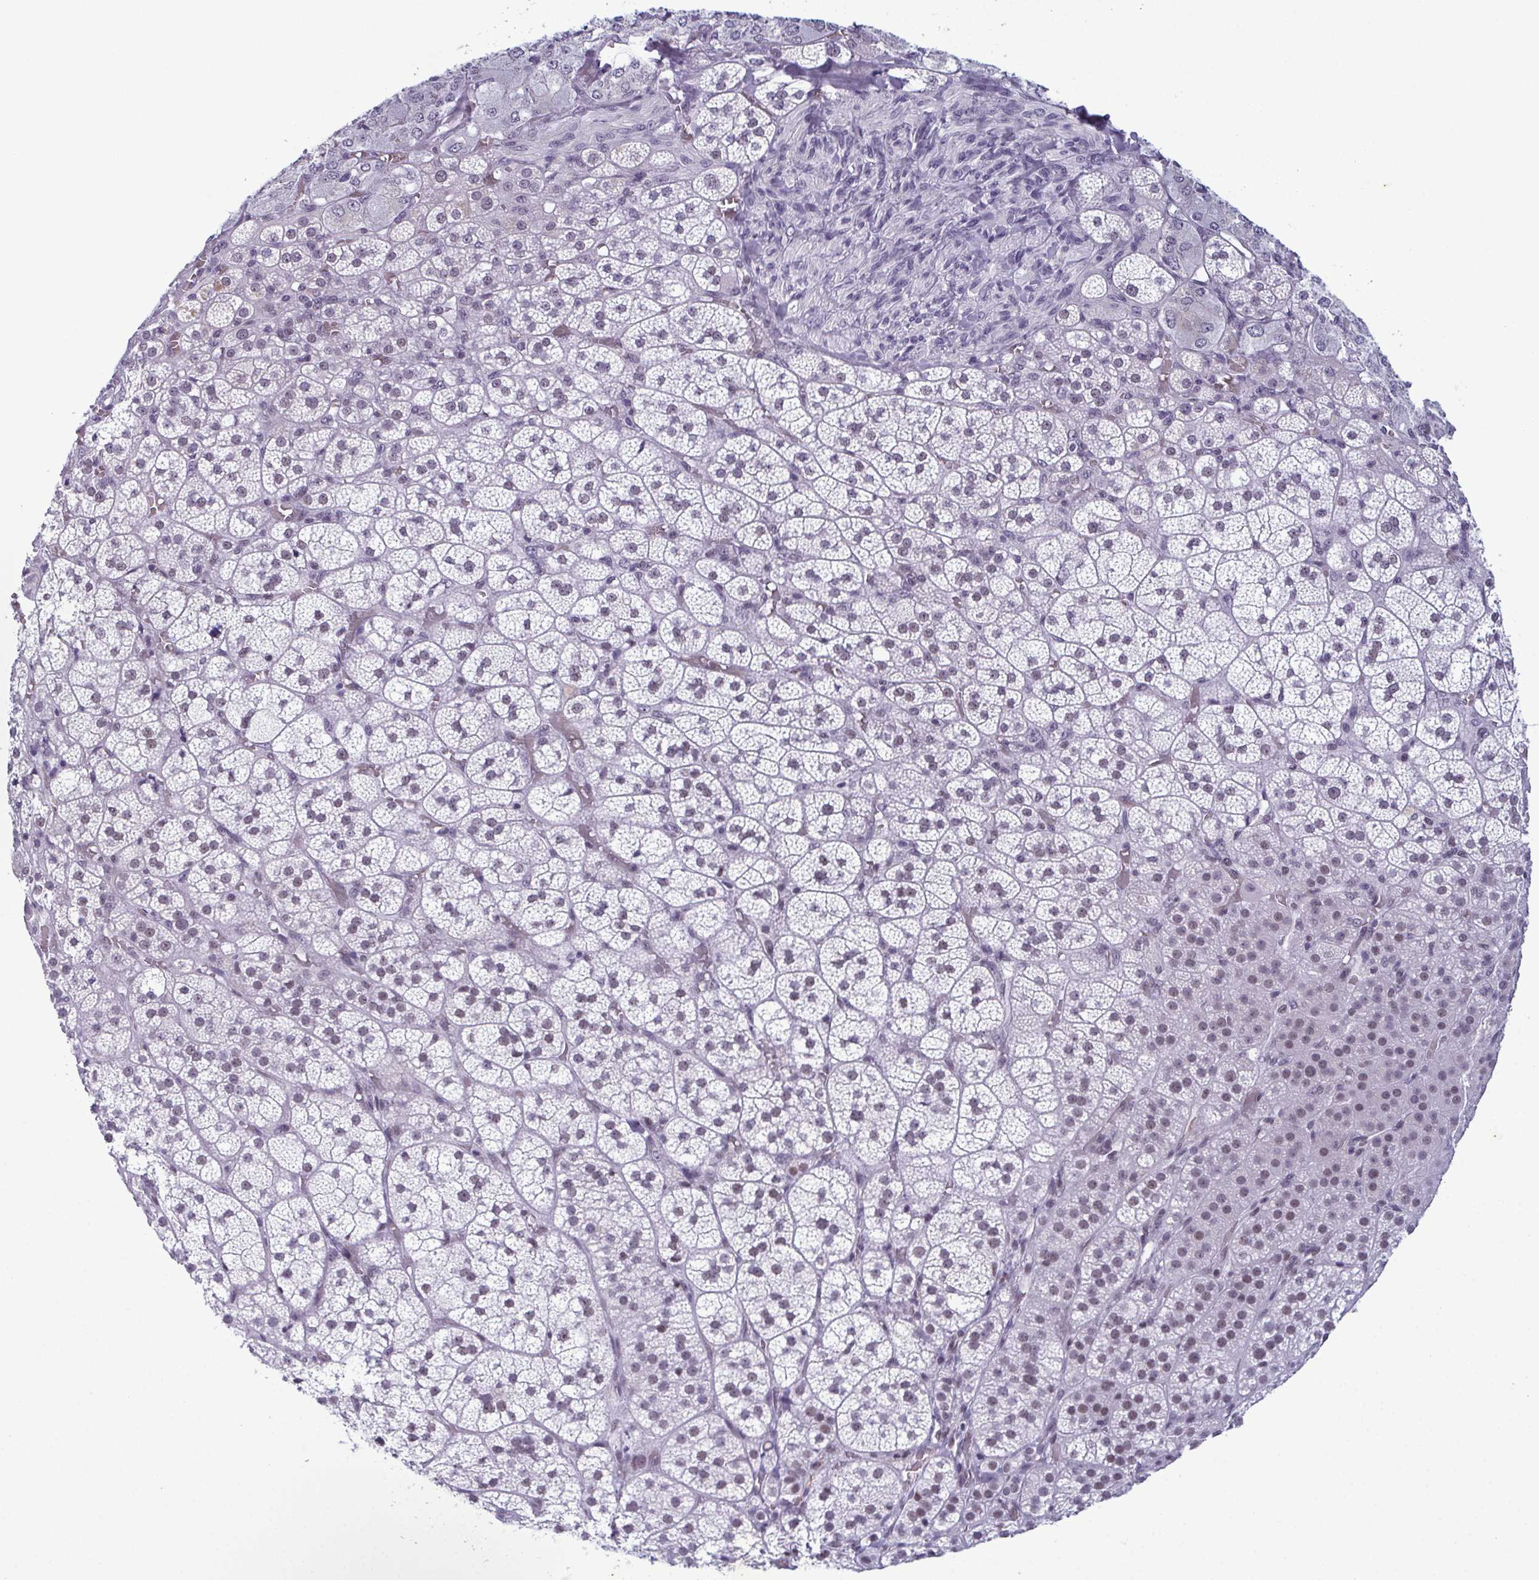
{"staining": {"intensity": "weak", "quantity": "25%-75%", "location": "nuclear"}, "tissue": "adrenal gland", "cell_type": "Glandular cells", "image_type": "normal", "snomed": [{"axis": "morphology", "description": "Normal tissue, NOS"}, {"axis": "topography", "description": "Adrenal gland"}], "caption": "A low amount of weak nuclear expression is seen in about 25%-75% of glandular cells in unremarkable adrenal gland.", "gene": "RBM7", "patient": {"sex": "female", "age": 60}}